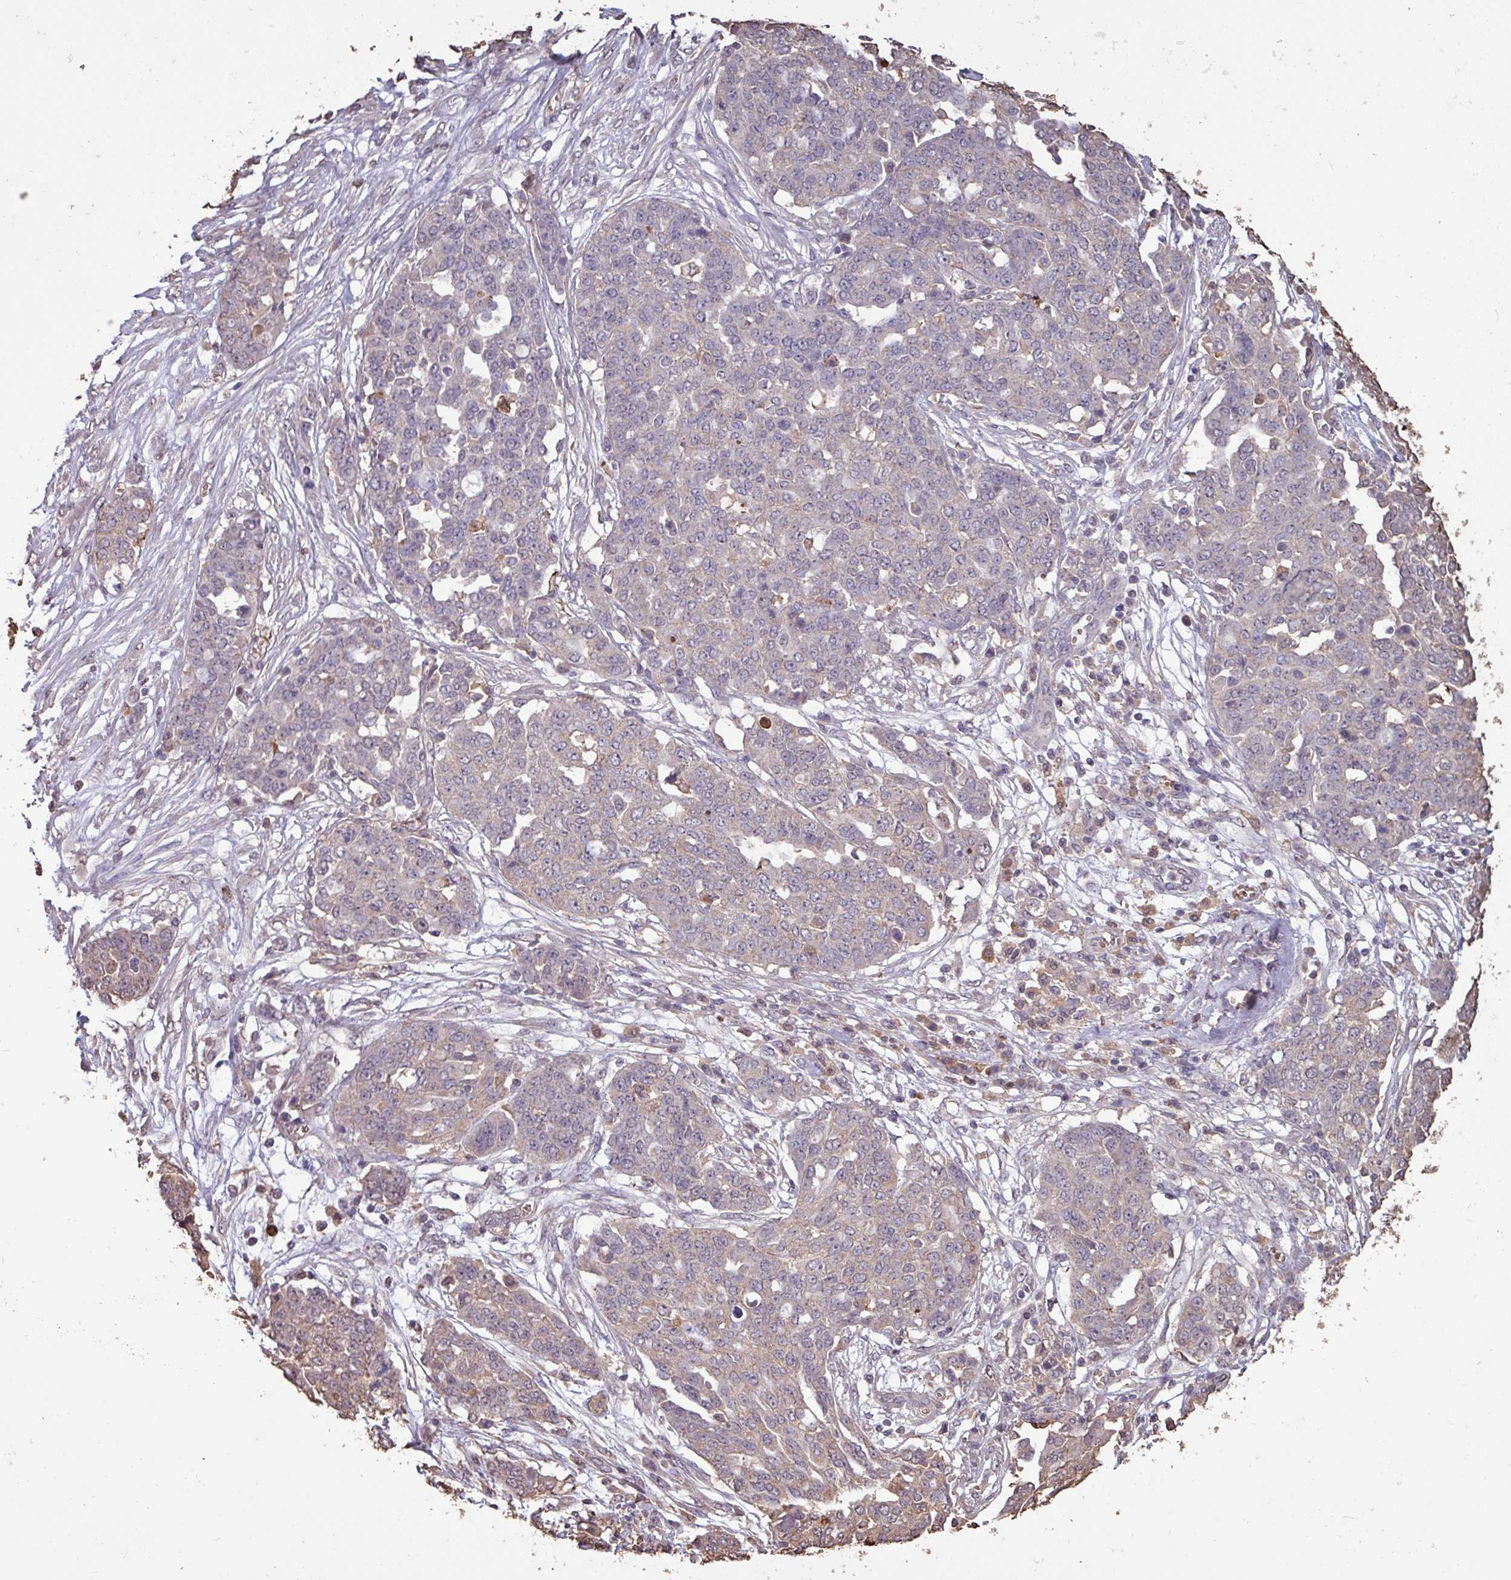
{"staining": {"intensity": "weak", "quantity": "<25%", "location": "cytoplasmic/membranous"}, "tissue": "ovarian cancer", "cell_type": "Tumor cells", "image_type": "cancer", "snomed": [{"axis": "morphology", "description": "Cystadenocarcinoma, serous, NOS"}, {"axis": "topography", "description": "Soft tissue"}, {"axis": "topography", "description": "Ovary"}], "caption": "This is an immunohistochemistry histopathology image of ovarian serous cystadenocarcinoma. There is no staining in tumor cells.", "gene": "CAMK2B", "patient": {"sex": "female", "age": 57}}